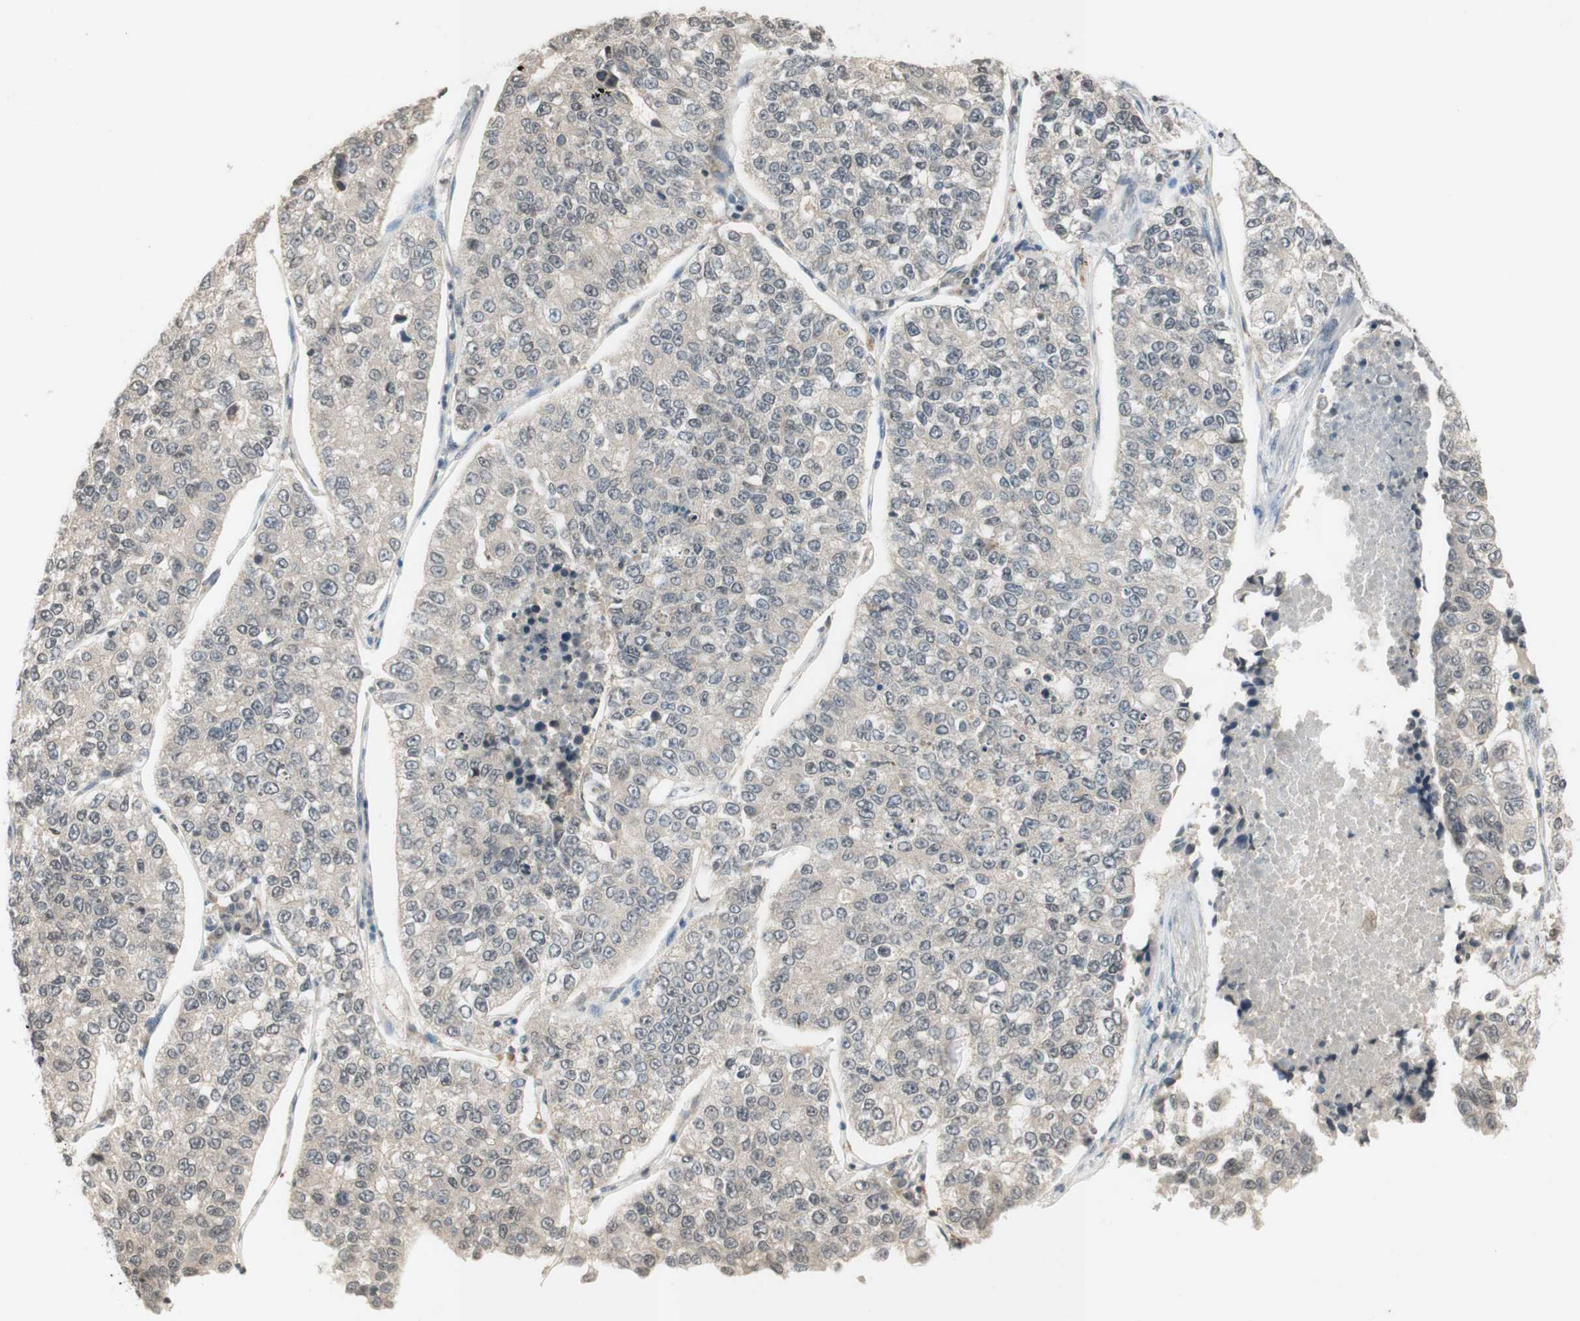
{"staining": {"intensity": "negative", "quantity": "none", "location": "none"}, "tissue": "lung cancer", "cell_type": "Tumor cells", "image_type": "cancer", "snomed": [{"axis": "morphology", "description": "Adenocarcinoma, NOS"}, {"axis": "topography", "description": "Lung"}], "caption": "There is no significant positivity in tumor cells of lung cancer (adenocarcinoma).", "gene": "GLI1", "patient": {"sex": "male", "age": 49}}